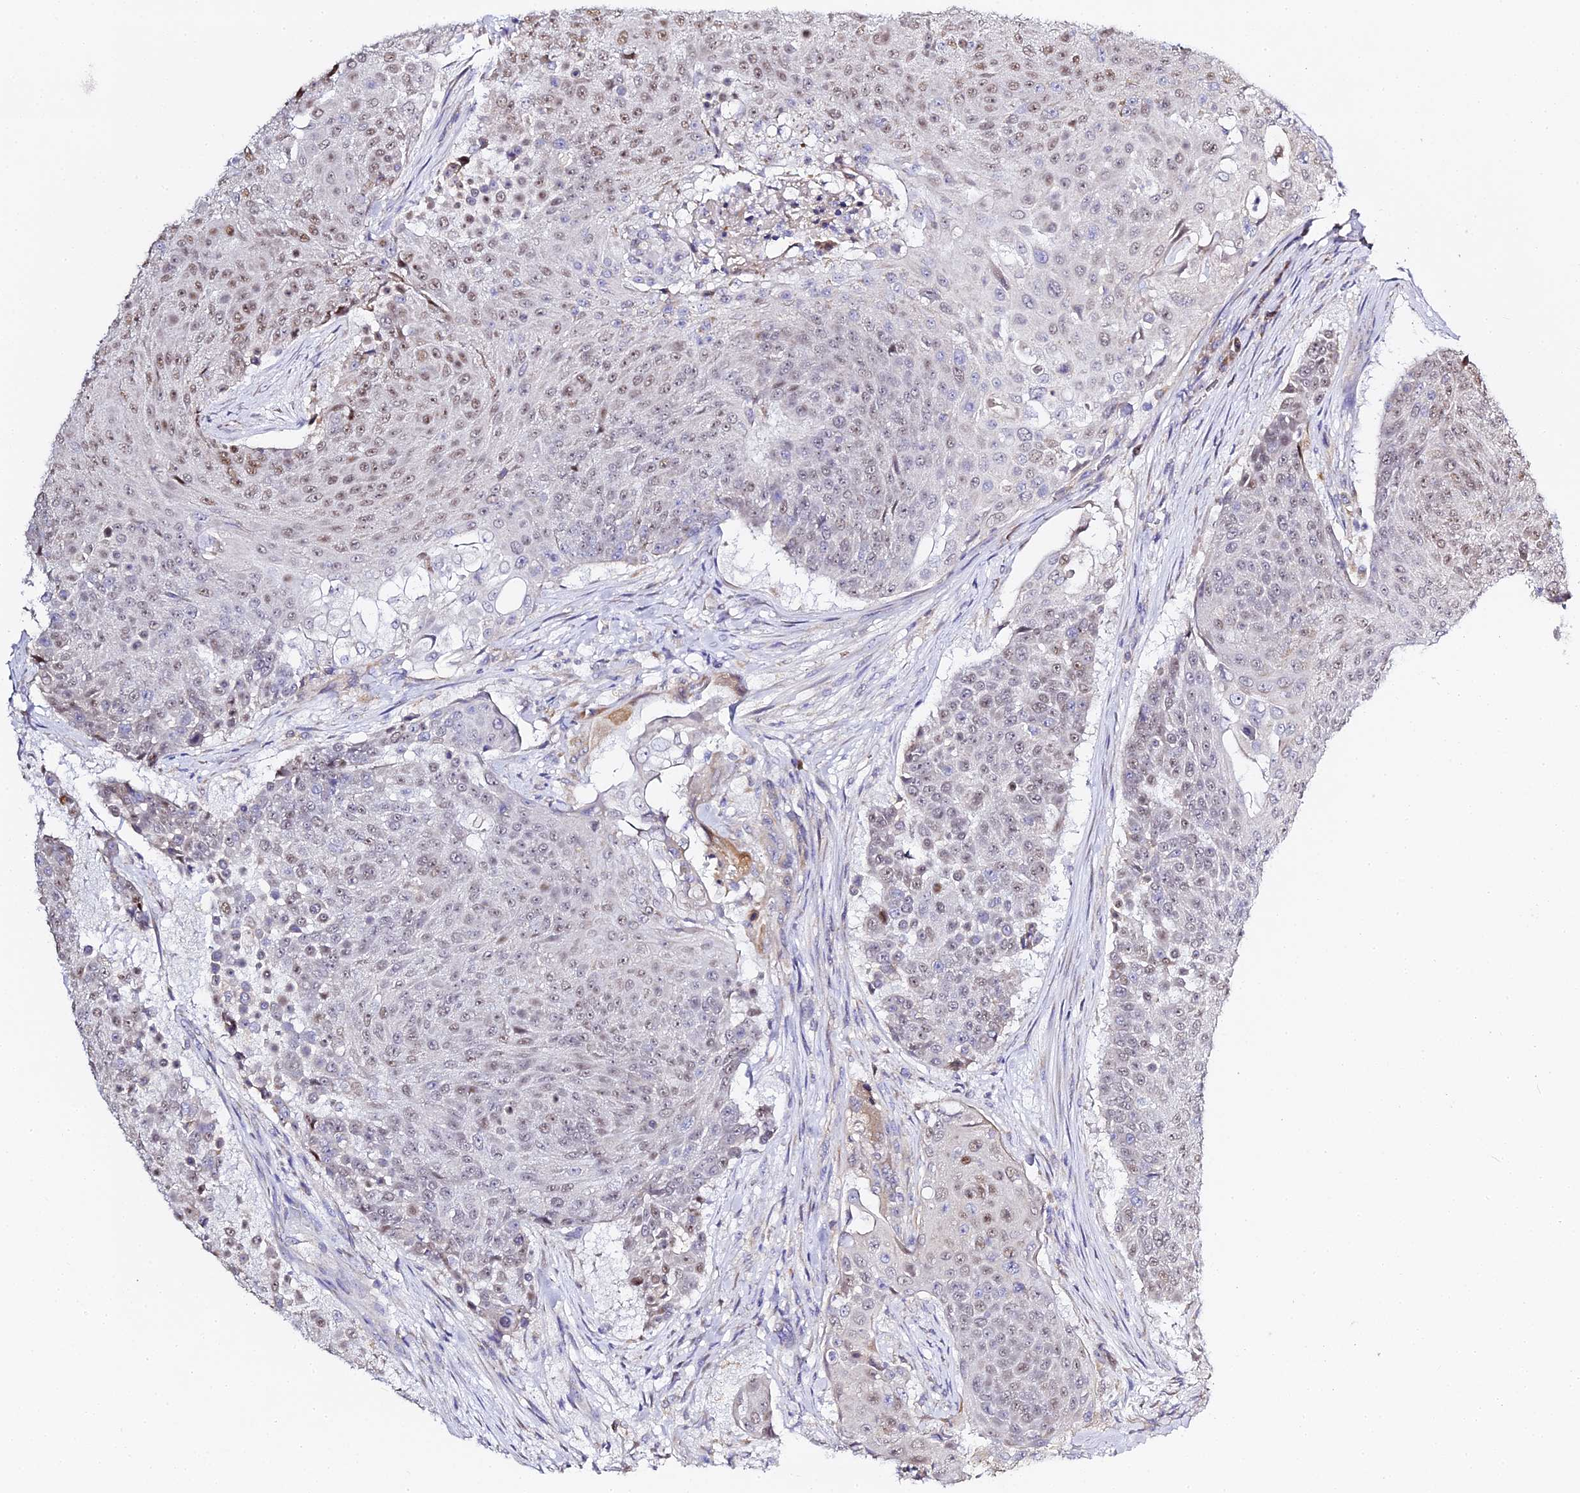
{"staining": {"intensity": "weak", "quantity": "25%-75%", "location": "nuclear"}, "tissue": "urothelial cancer", "cell_type": "Tumor cells", "image_type": "cancer", "snomed": [{"axis": "morphology", "description": "Urothelial carcinoma, High grade"}, {"axis": "topography", "description": "Urinary bladder"}], "caption": "Immunohistochemistry (IHC) micrograph of neoplastic tissue: human urothelial carcinoma (high-grade) stained using immunohistochemistry (IHC) demonstrates low levels of weak protein expression localized specifically in the nuclear of tumor cells, appearing as a nuclear brown color.", "gene": "SERP1", "patient": {"sex": "female", "age": 63}}